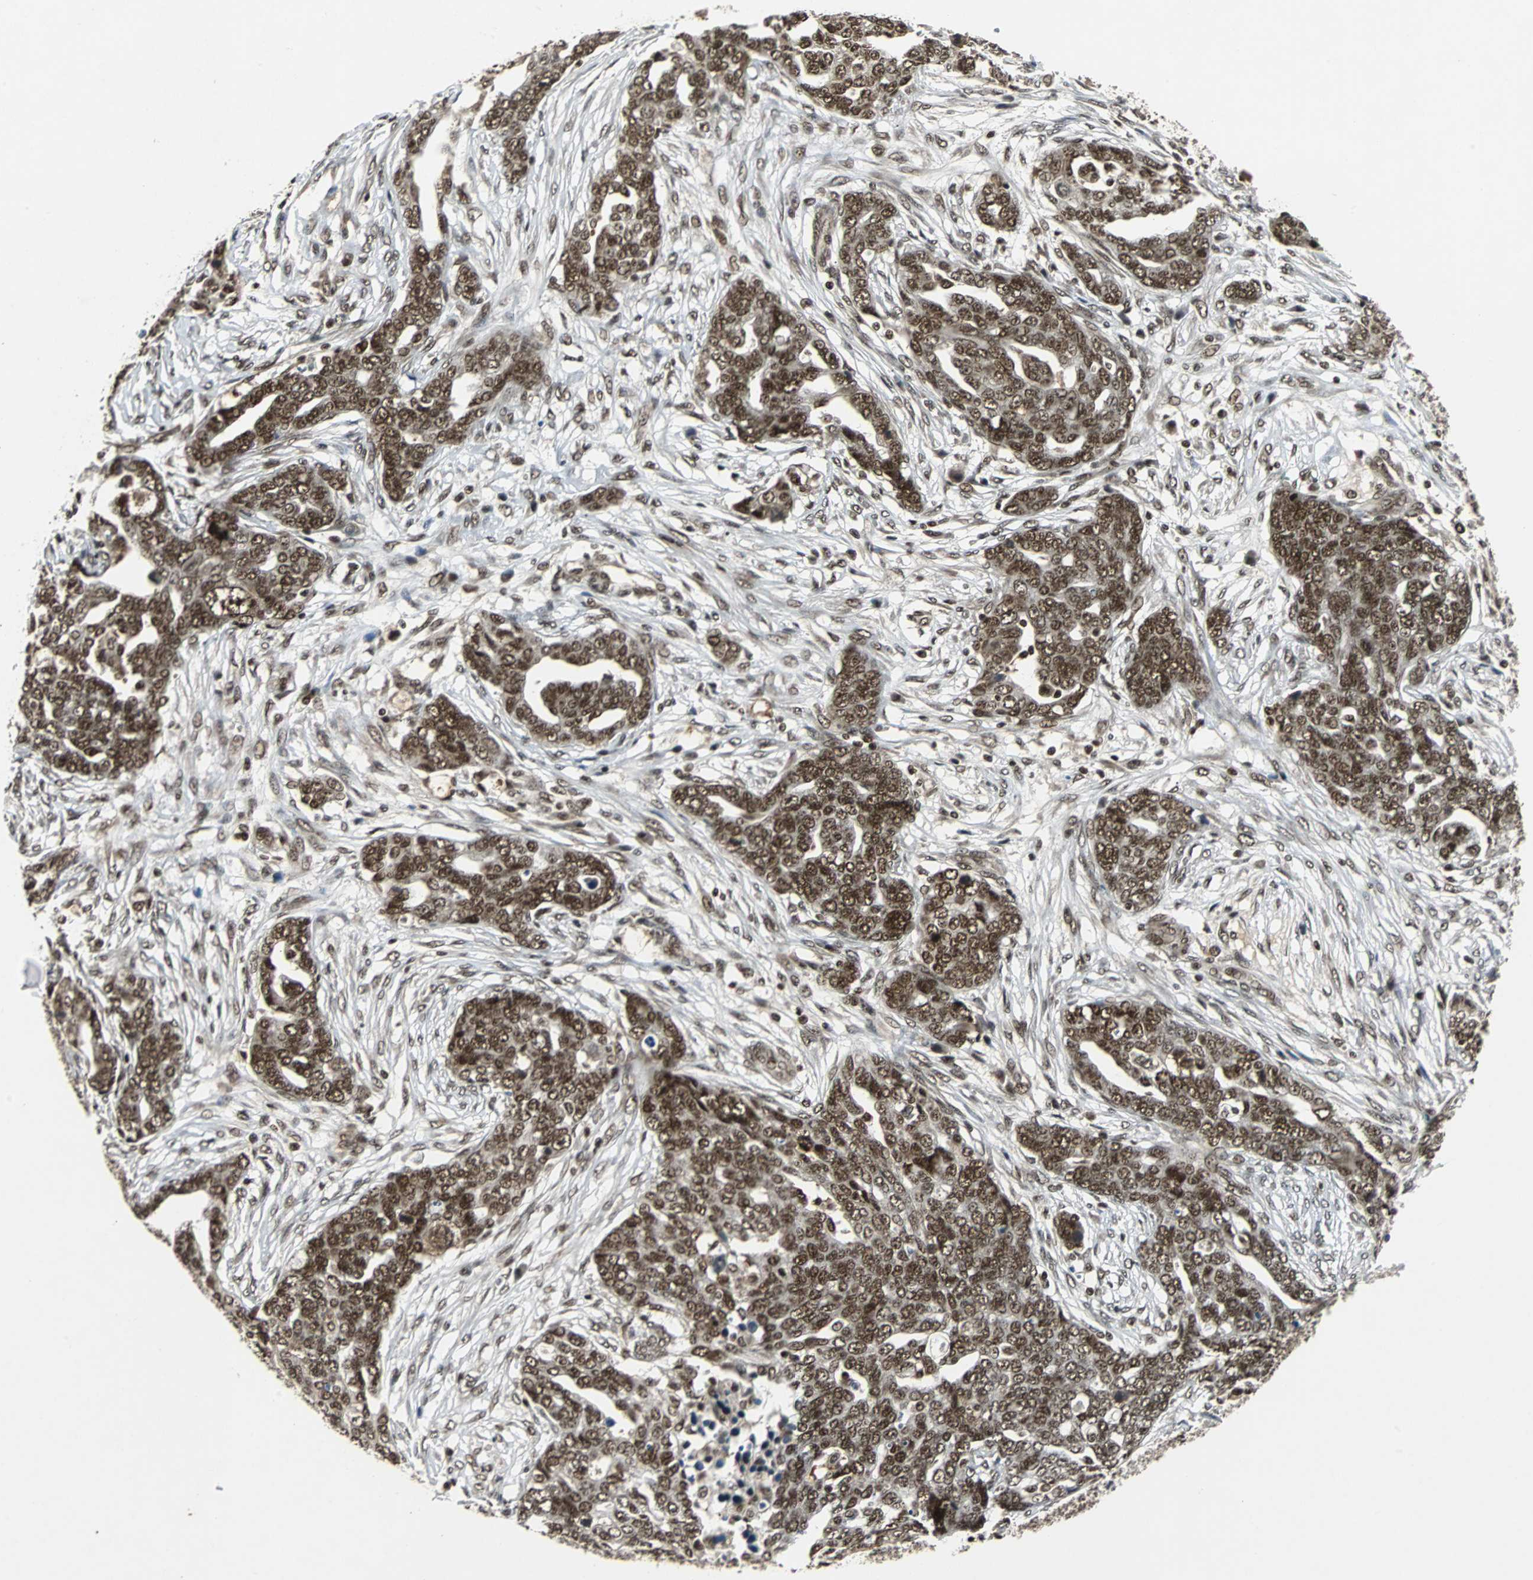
{"staining": {"intensity": "strong", "quantity": ">75%", "location": "nuclear"}, "tissue": "ovarian cancer", "cell_type": "Tumor cells", "image_type": "cancer", "snomed": [{"axis": "morphology", "description": "Normal tissue, NOS"}, {"axis": "morphology", "description": "Cystadenocarcinoma, serous, NOS"}, {"axis": "topography", "description": "Fallopian tube"}, {"axis": "topography", "description": "Ovary"}], "caption": "Immunohistochemistry staining of ovarian cancer (serous cystadenocarcinoma), which exhibits high levels of strong nuclear expression in approximately >75% of tumor cells indicating strong nuclear protein staining. The staining was performed using DAB (brown) for protein detection and nuclei were counterstained in hematoxylin (blue).", "gene": "TAF5", "patient": {"sex": "female", "age": 56}}